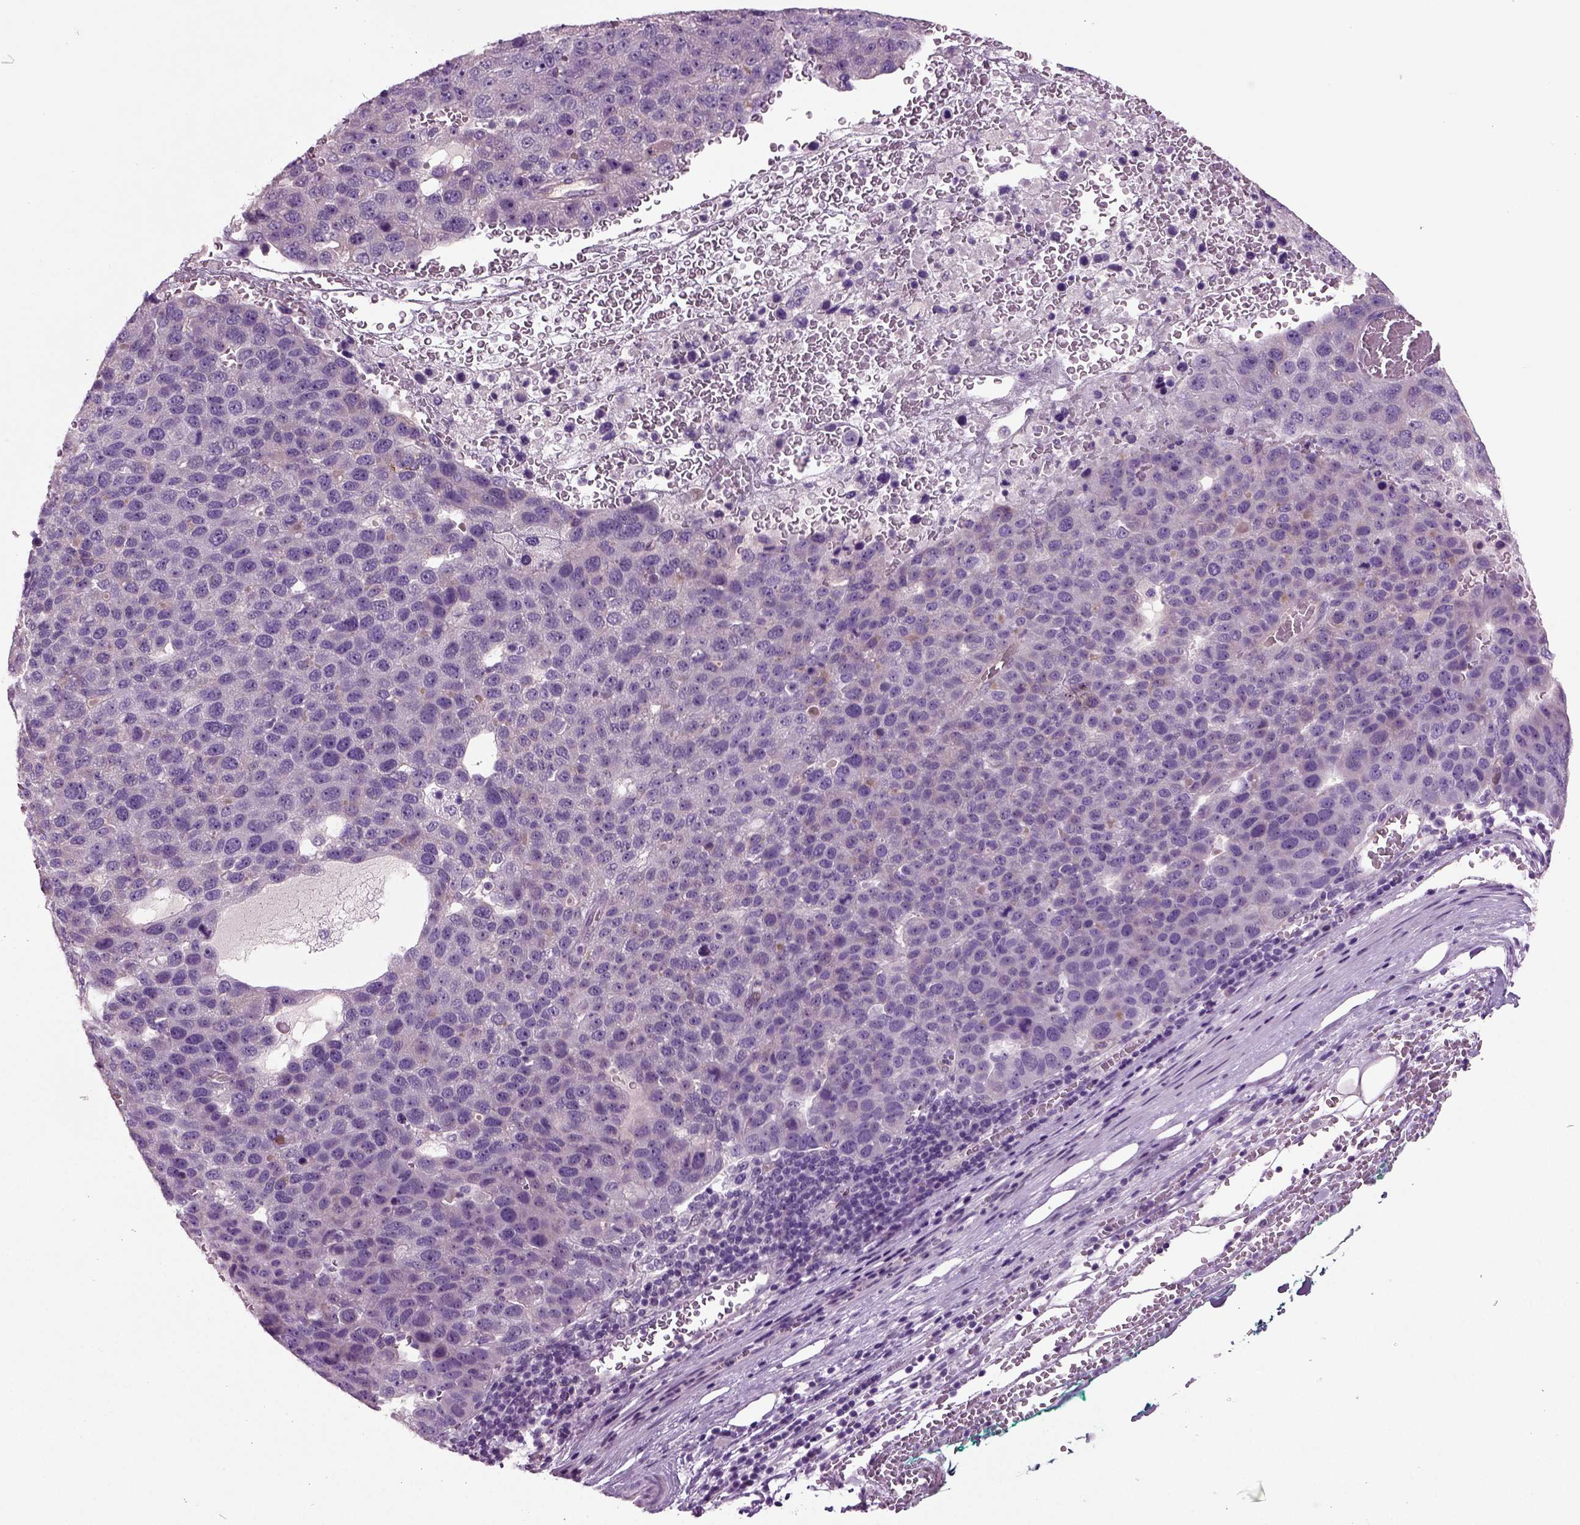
{"staining": {"intensity": "negative", "quantity": "none", "location": "none"}, "tissue": "pancreatic cancer", "cell_type": "Tumor cells", "image_type": "cancer", "snomed": [{"axis": "morphology", "description": "Adenocarcinoma, NOS"}, {"axis": "topography", "description": "Pancreas"}], "caption": "A histopathology image of pancreatic cancer stained for a protein exhibits no brown staining in tumor cells. (DAB immunohistochemistry (IHC) with hematoxylin counter stain).", "gene": "COL9A2", "patient": {"sex": "female", "age": 61}}